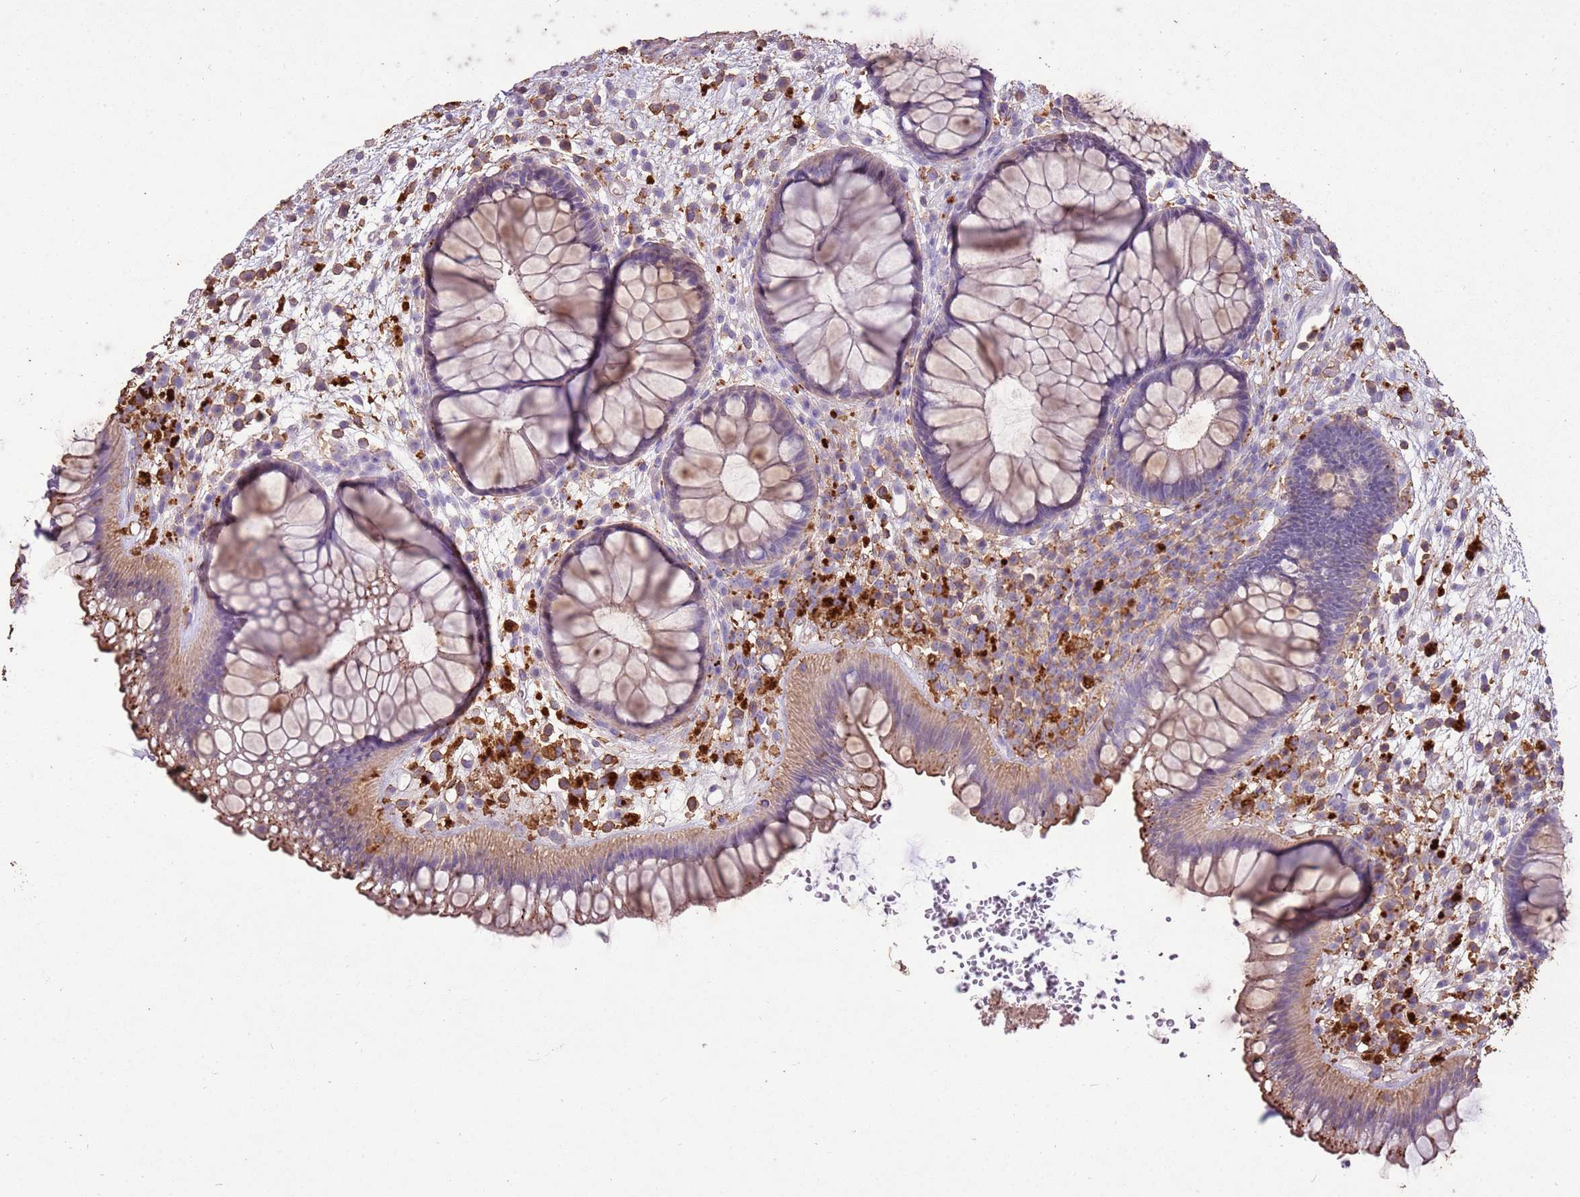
{"staining": {"intensity": "moderate", "quantity": "25%-75%", "location": "cytoplasmic/membranous"}, "tissue": "rectum", "cell_type": "Glandular cells", "image_type": "normal", "snomed": [{"axis": "morphology", "description": "Normal tissue, NOS"}, {"axis": "topography", "description": "Rectum"}], "caption": "A micrograph of human rectum stained for a protein displays moderate cytoplasmic/membranous brown staining in glandular cells. Ihc stains the protein of interest in brown and the nuclei are stained blue.", "gene": "ARL10", "patient": {"sex": "male", "age": 51}}